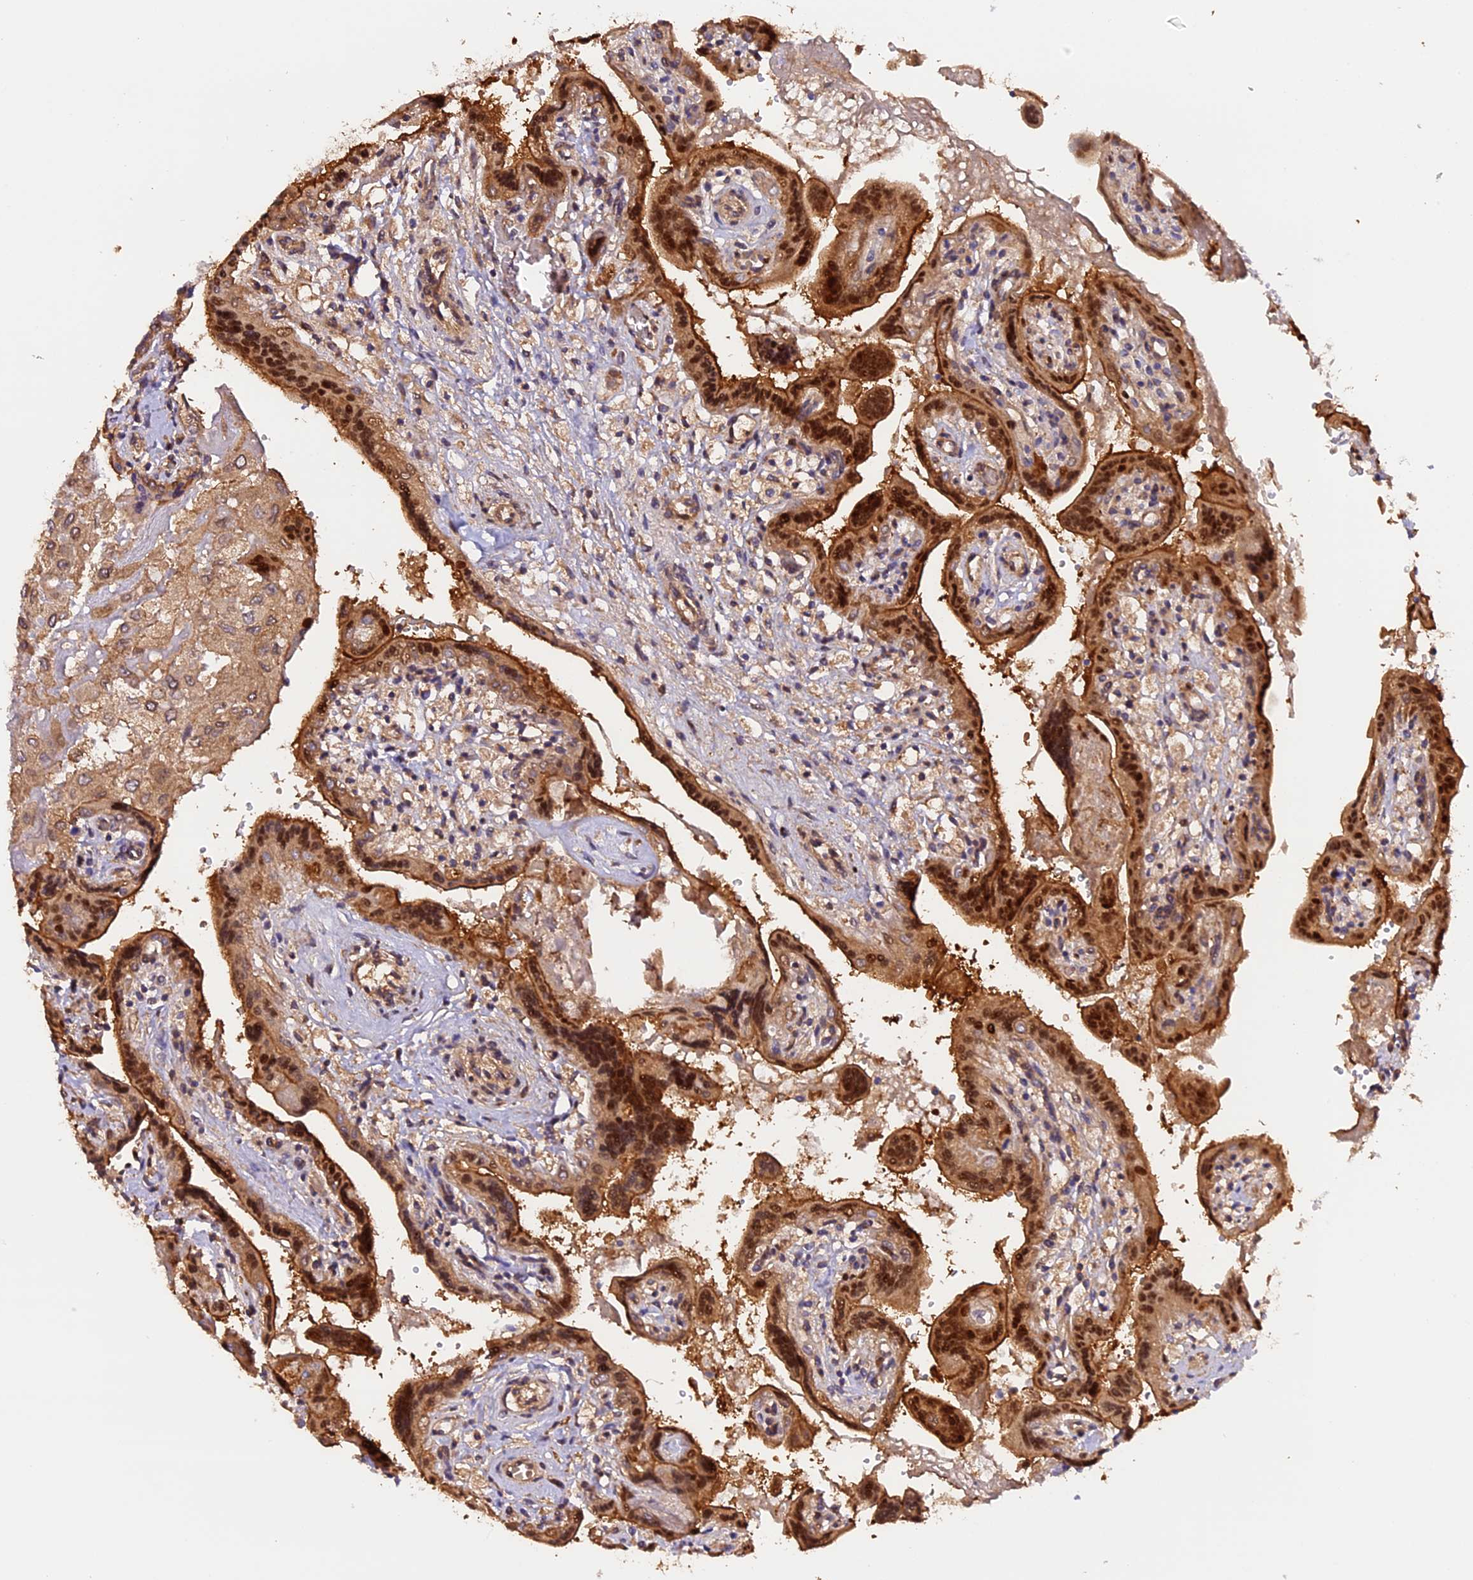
{"staining": {"intensity": "moderate", "quantity": ">75%", "location": "cytoplasmic/membranous,nuclear"}, "tissue": "placenta", "cell_type": "Trophoblastic cells", "image_type": "normal", "snomed": [{"axis": "morphology", "description": "Normal tissue, NOS"}, {"axis": "topography", "description": "Placenta"}], "caption": "A histopathology image of human placenta stained for a protein exhibits moderate cytoplasmic/membranous,nuclear brown staining in trophoblastic cells. Ihc stains the protein in brown and the nuclei are stained blue.", "gene": "SETD6", "patient": {"sex": "female", "age": 37}}